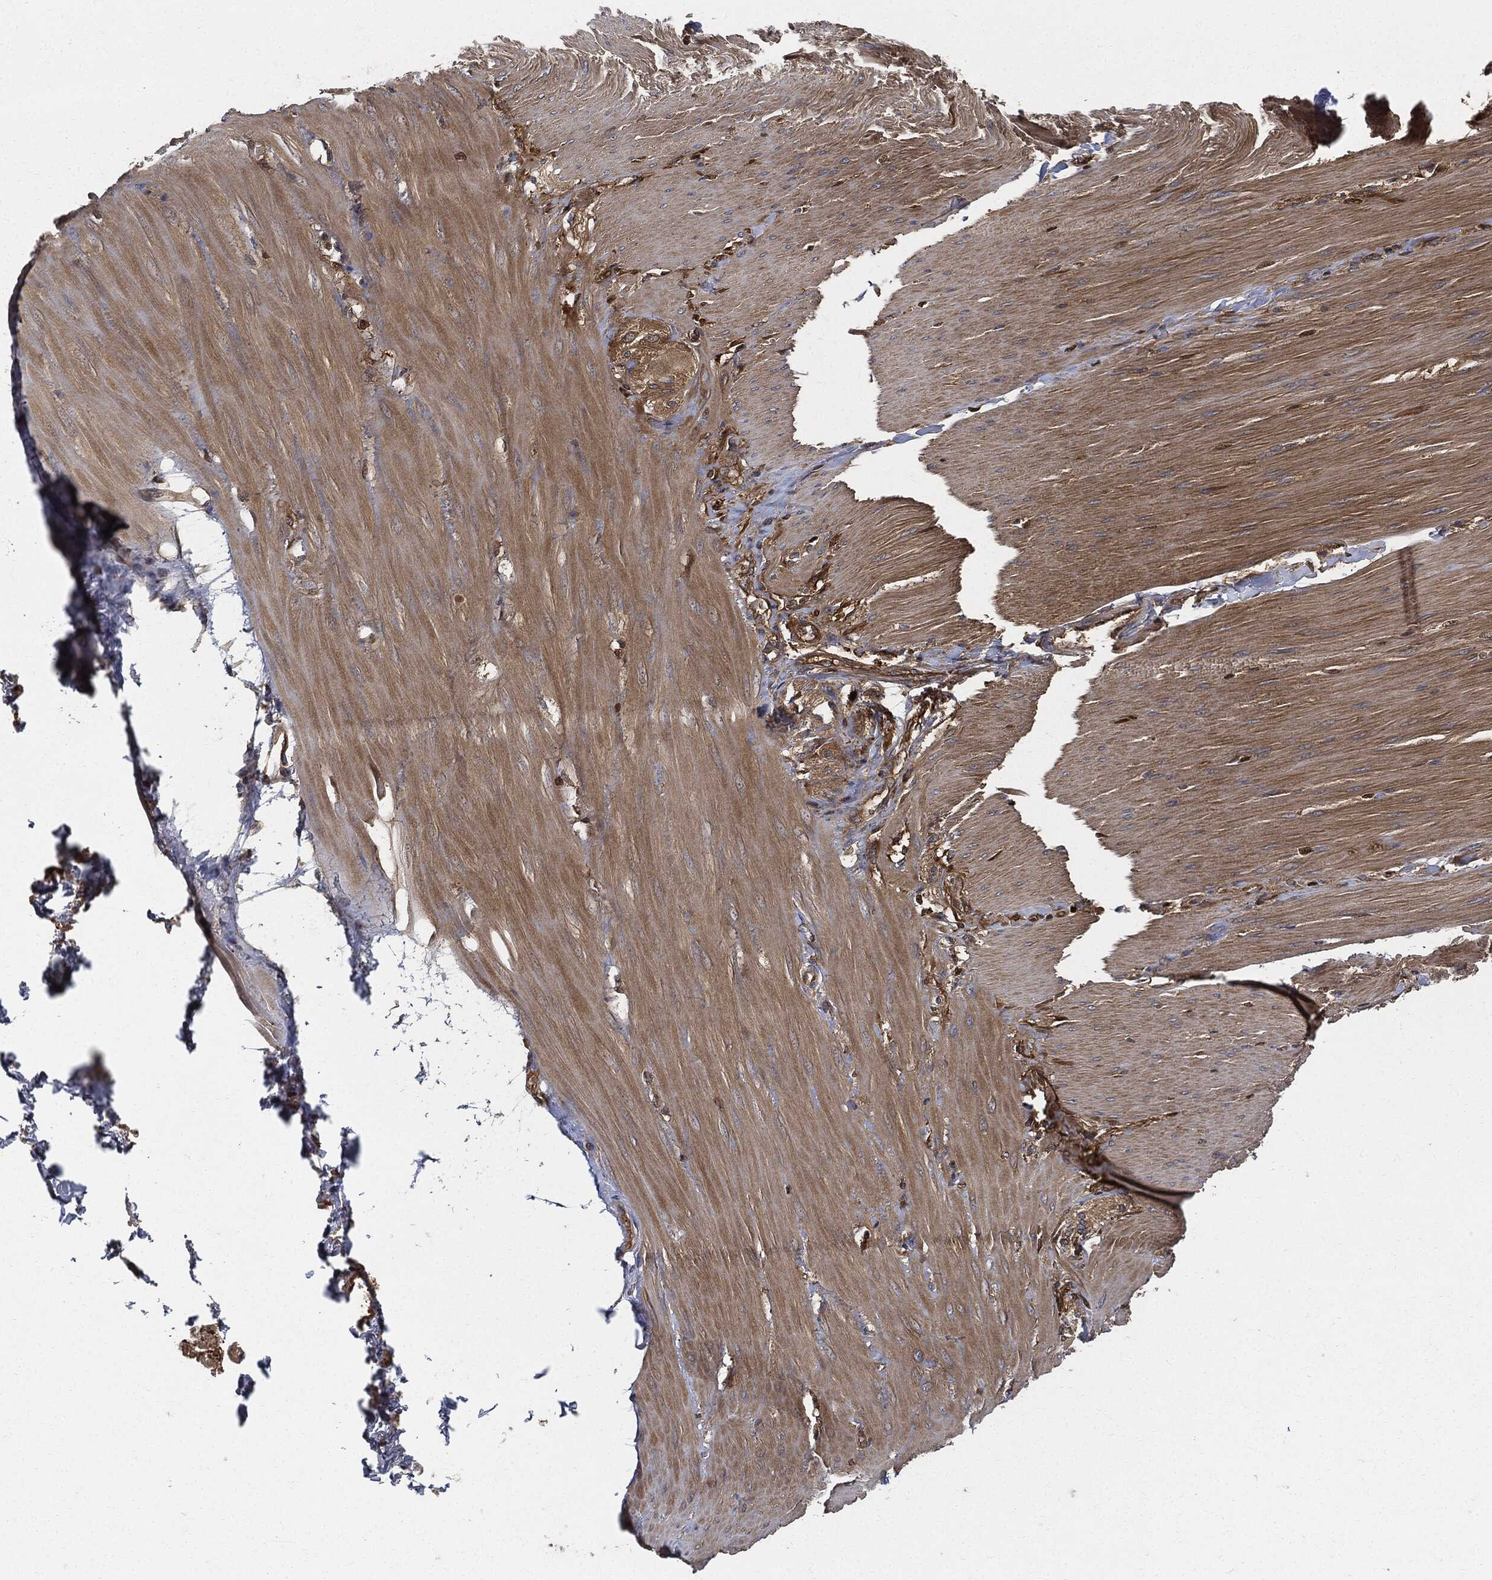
{"staining": {"intensity": "moderate", "quantity": "25%-75%", "location": "cytoplasmic/membranous"}, "tissue": "soft tissue", "cell_type": "Fibroblasts", "image_type": "normal", "snomed": [{"axis": "morphology", "description": "Normal tissue, NOS"}, {"axis": "topography", "description": "Smooth muscle"}, {"axis": "topography", "description": "Duodenum"}, {"axis": "topography", "description": "Peripheral nerve tissue"}], "caption": "This histopathology image demonstrates benign soft tissue stained with immunohistochemistry (IHC) to label a protein in brown. The cytoplasmic/membranous of fibroblasts show moderate positivity for the protein. Nuclei are counter-stained blue.", "gene": "XPNPEP1", "patient": {"sex": "female", "age": 61}}